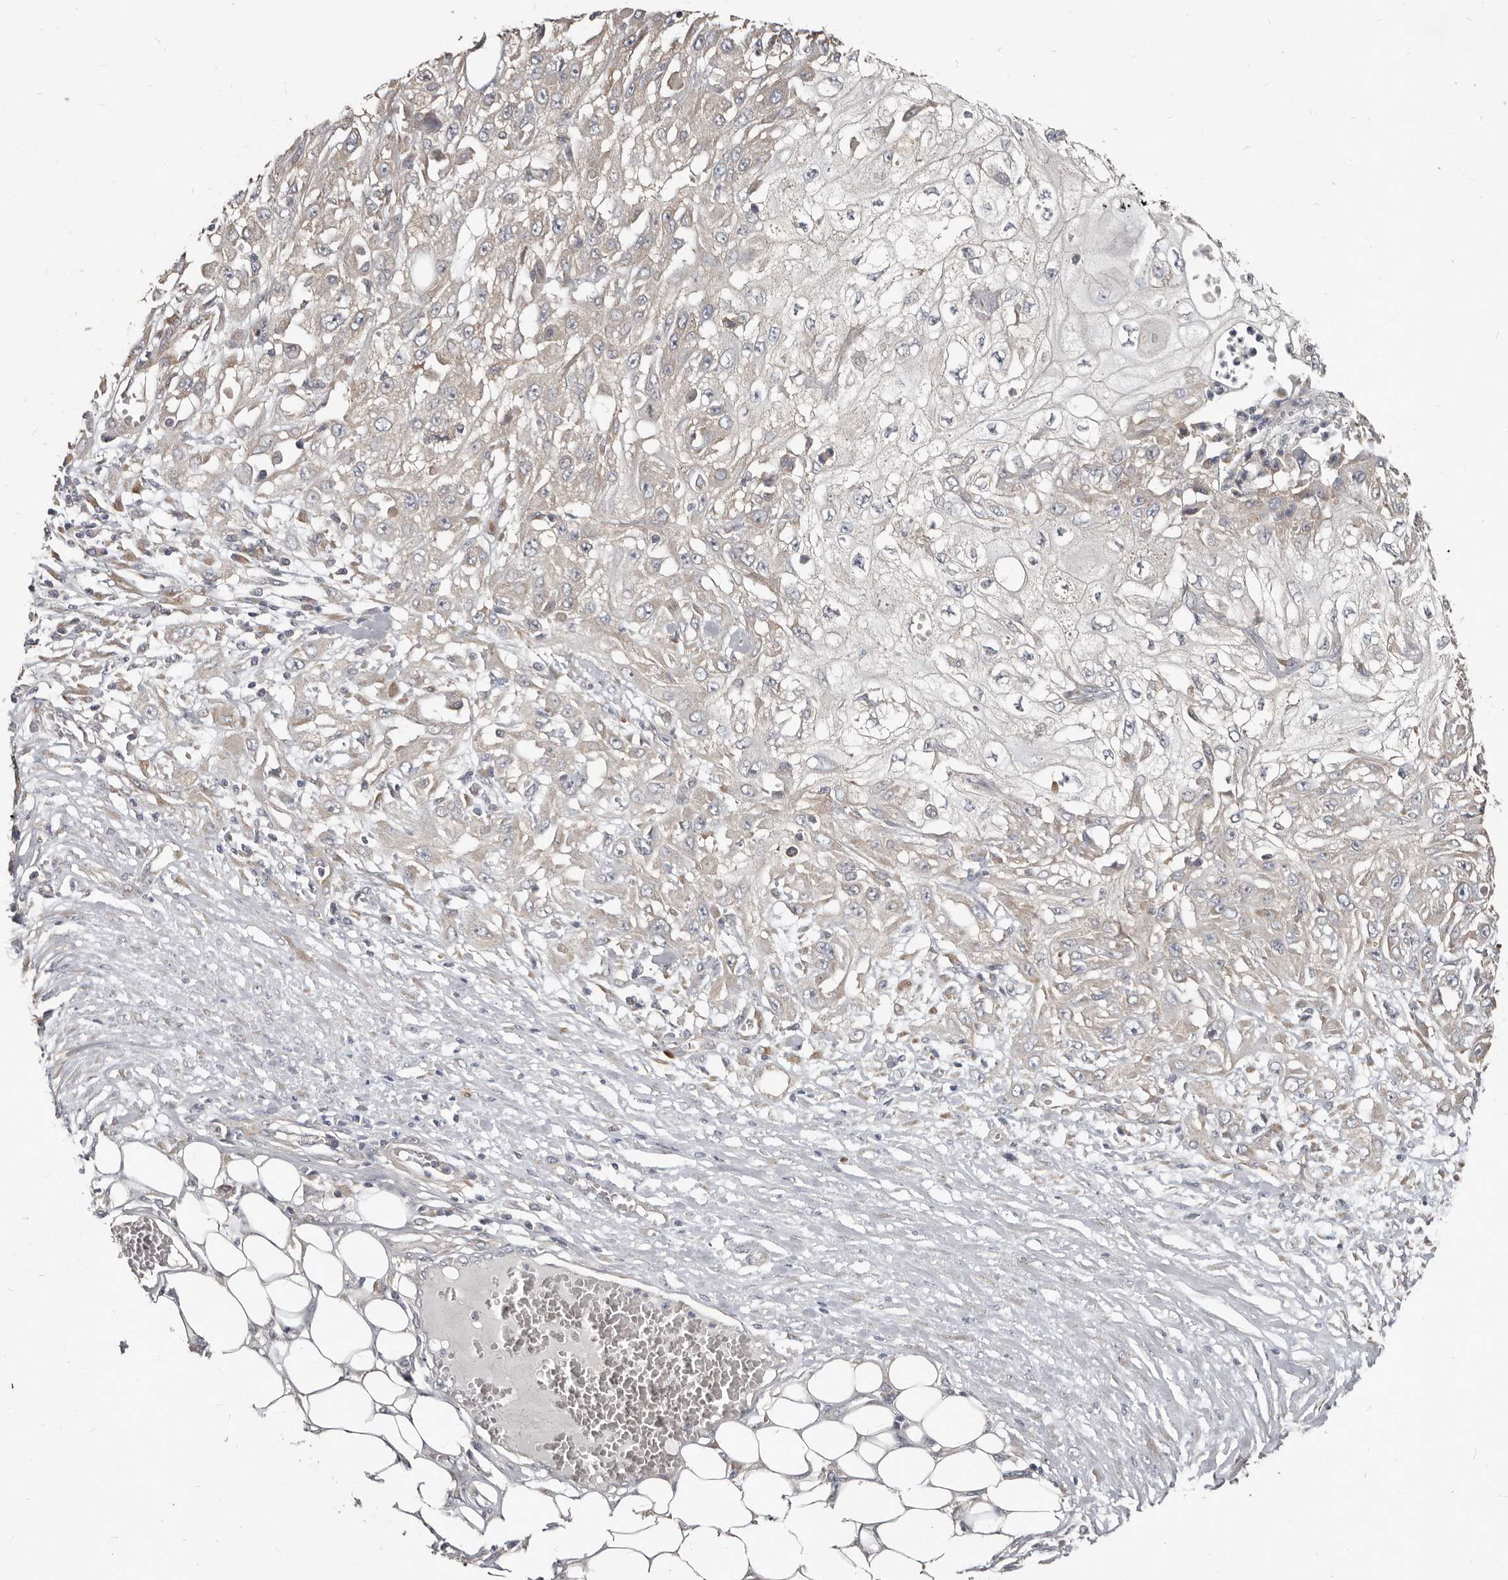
{"staining": {"intensity": "negative", "quantity": "none", "location": "none"}, "tissue": "skin cancer", "cell_type": "Tumor cells", "image_type": "cancer", "snomed": [{"axis": "morphology", "description": "Squamous cell carcinoma, NOS"}, {"axis": "morphology", "description": "Squamous cell carcinoma, metastatic, NOS"}, {"axis": "topography", "description": "Skin"}, {"axis": "topography", "description": "Lymph node"}], "caption": "Histopathology image shows no protein positivity in tumor cells of skin squamous cell carcinoma tissue.", "gene": "AKNAD1", "patient": {"sex": "male", "age": 75}}